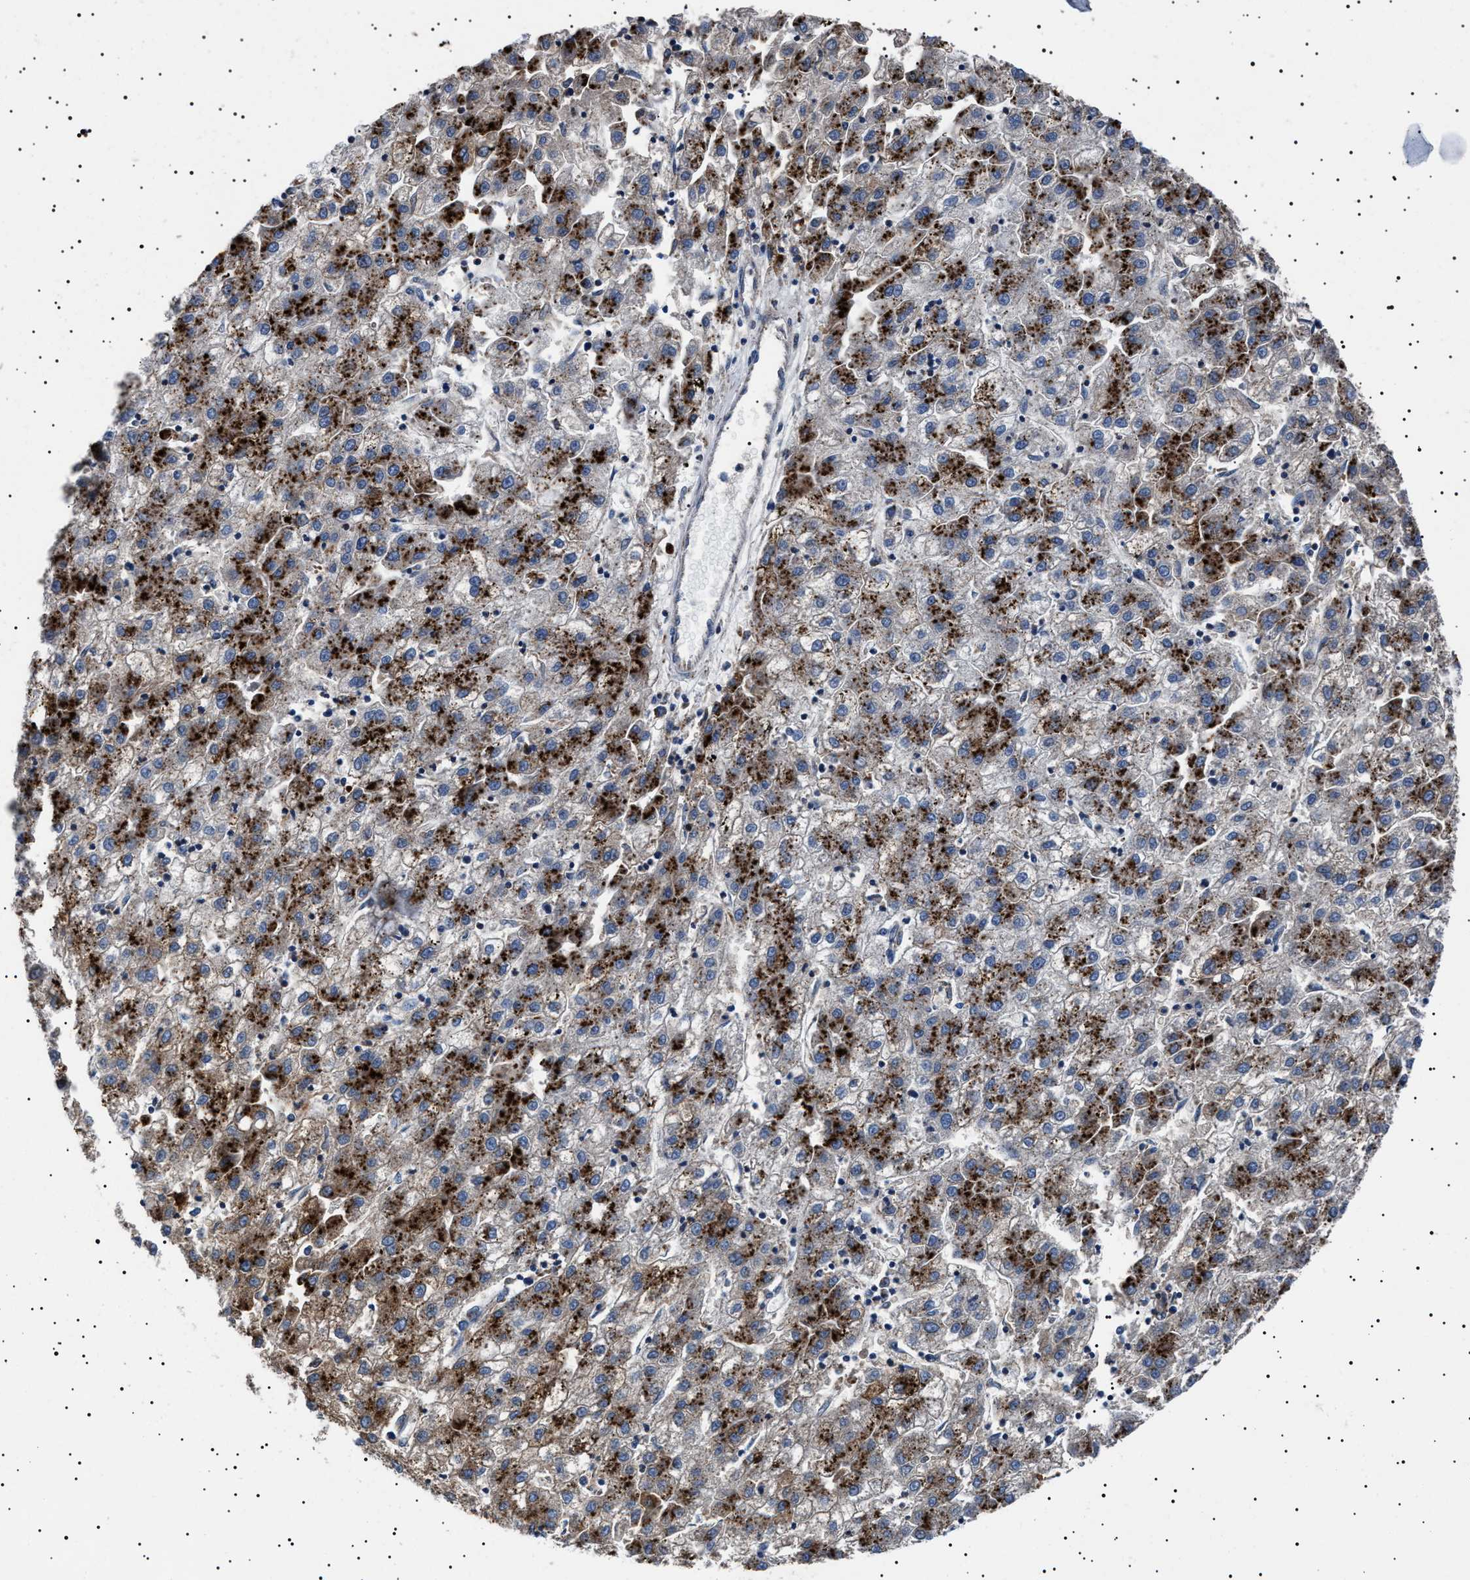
{"staining": {"intensity": "strong", "quantity": ">75%", "location": "cytoplasmic/membranous"}, "tissue": "liver cancer", "cell_type": "Tumor cells", "image_type": "cancer", "snomed": [{"axis": "morphology", "description": "Carcinoma, Hepatocellular, NOS"}, {"axis": "topography", "description": "Liver"}], "caption": "Liver hepatocellular carcinoma stained for a protein (brown) shows strong cytoplasmic/membranous positive expression in approximately >75% of tumor cells.", "gene": "NEU1", "patient": {"sex": "male", "age": 72}}